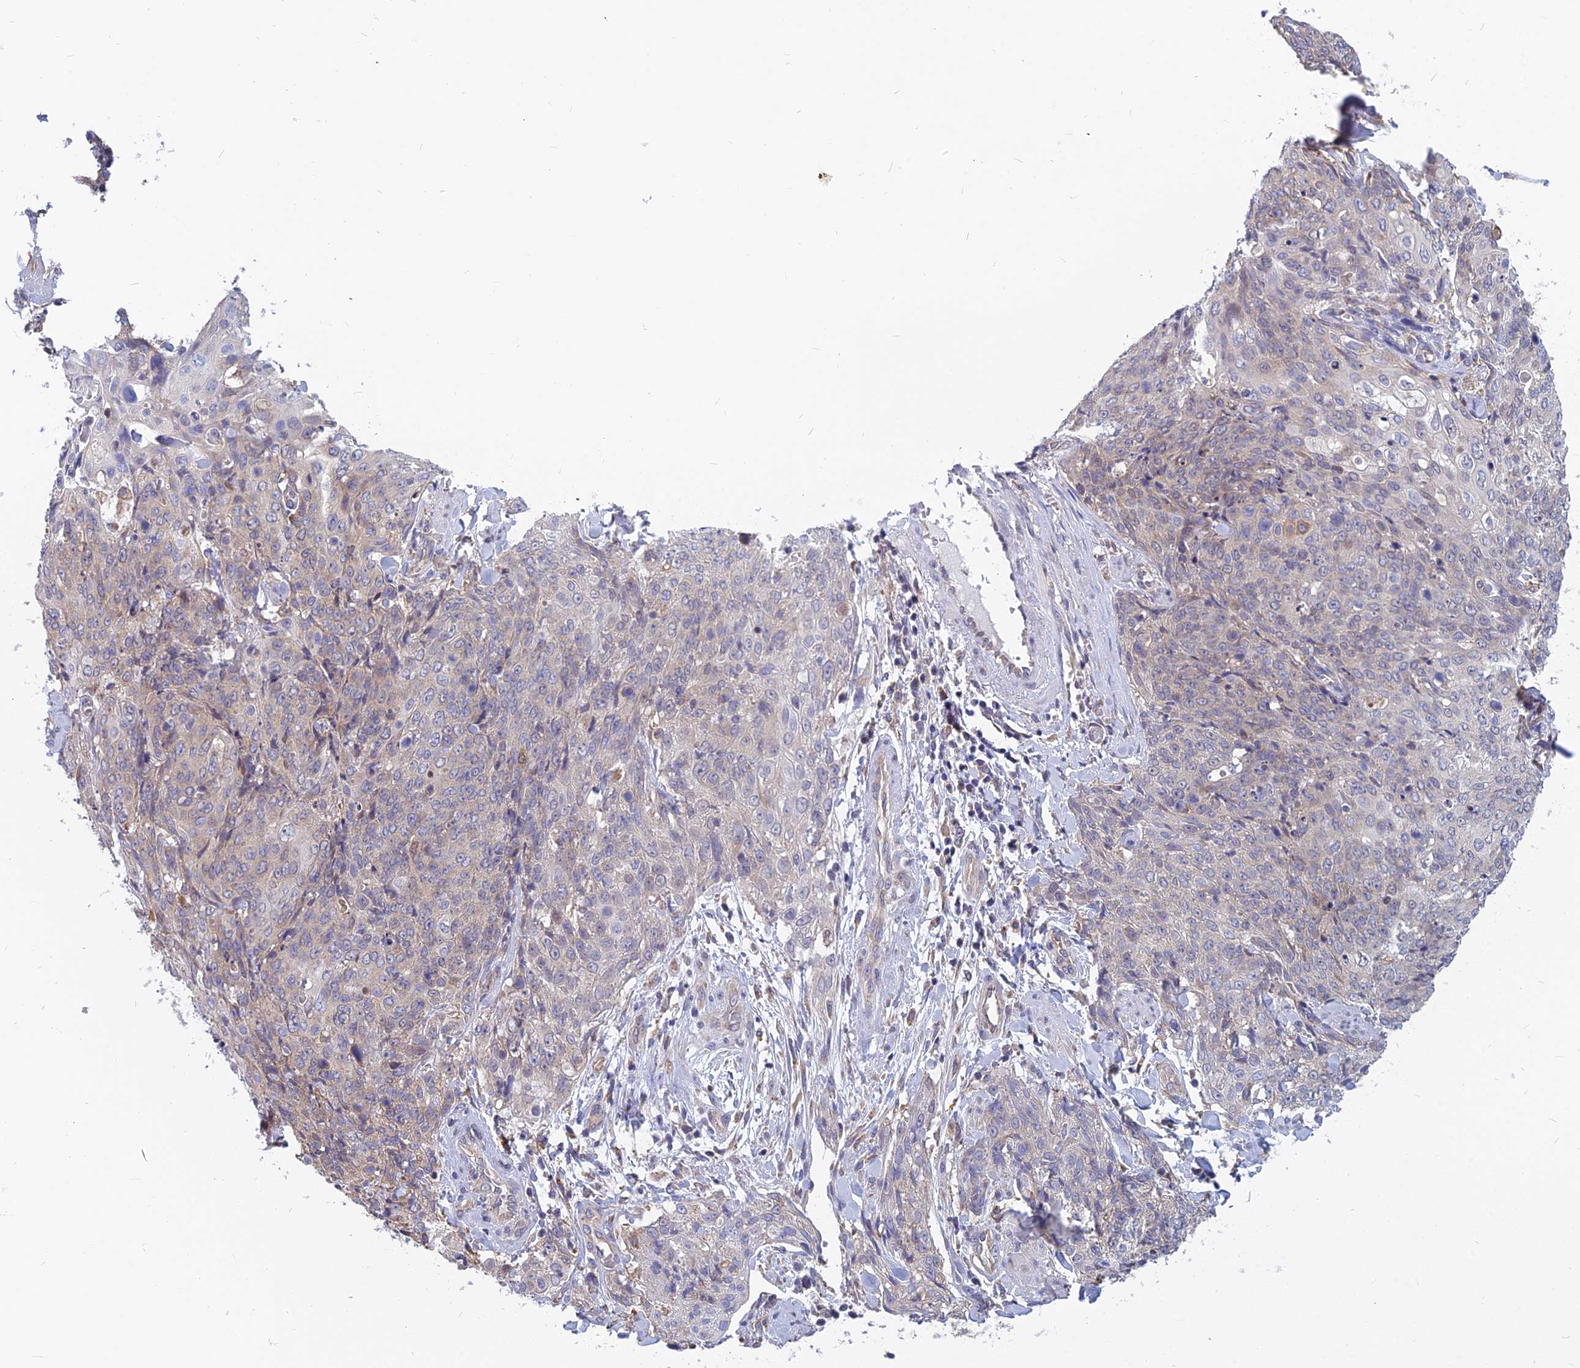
{"staining": {"intensity": "weak", "quantity": "<25%", "location": "cytoplasmic/membranous"}, "tissue": "skin cancer", "cell_type": "Tumor cells", "image_type": "cancer", "snomed": [{"axis": "morphology", "description": "Squamous cell carcinoma, NOS"}, {"axis": "topography", "description": "Skin"}, {"axis": "topography", "description": "Vulva"}], "caption": "This is an IHC micrograph of human skin cancer (squamous cell carcinoma). There is no expression in tumor cells.", "gene": "KIAA1143", "patient": {"sex": "female", "age": 85}}